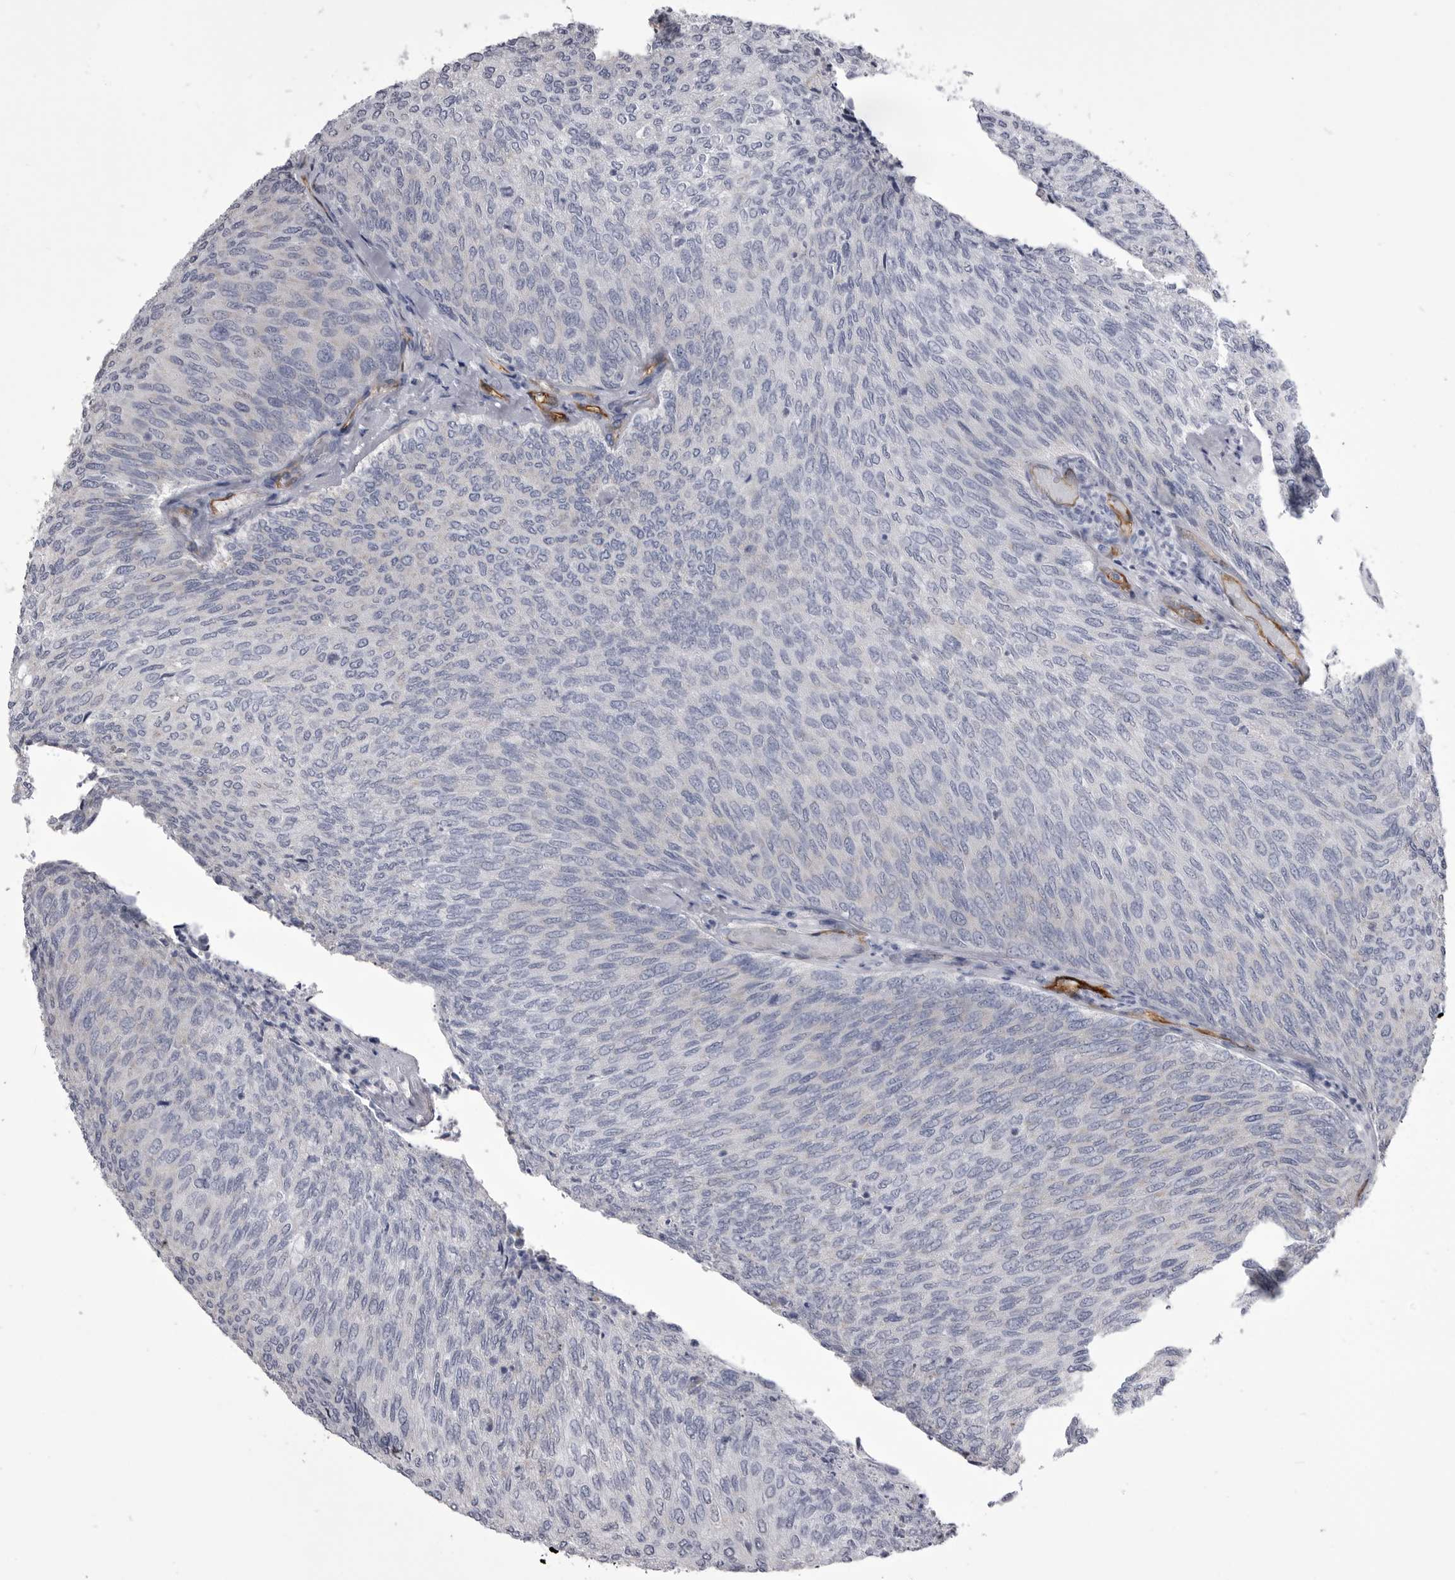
{"staining": {"intensity": "negative", "quantity": "none", "location": "none"}, "tissue": "urothelial cancer", "cell_type": "Tumor cells", "image_type": "cancer", "snomed": [{"axis": "morphology", "description": "Urothelial carcinoma, Low grade"}, {"axis": "topography", "description": "Urinary bladder"}], "caption": "DAB immunohistochemical staining of urothelial cancer shows no significant staining in tumor cells. (Brightfield microscopy of DAB (3,3'-diaminobenzidine) immunohistochemistry at high magnification).", "gene": "OPLAH", "patient": {"sex": "female", "age": 79}}